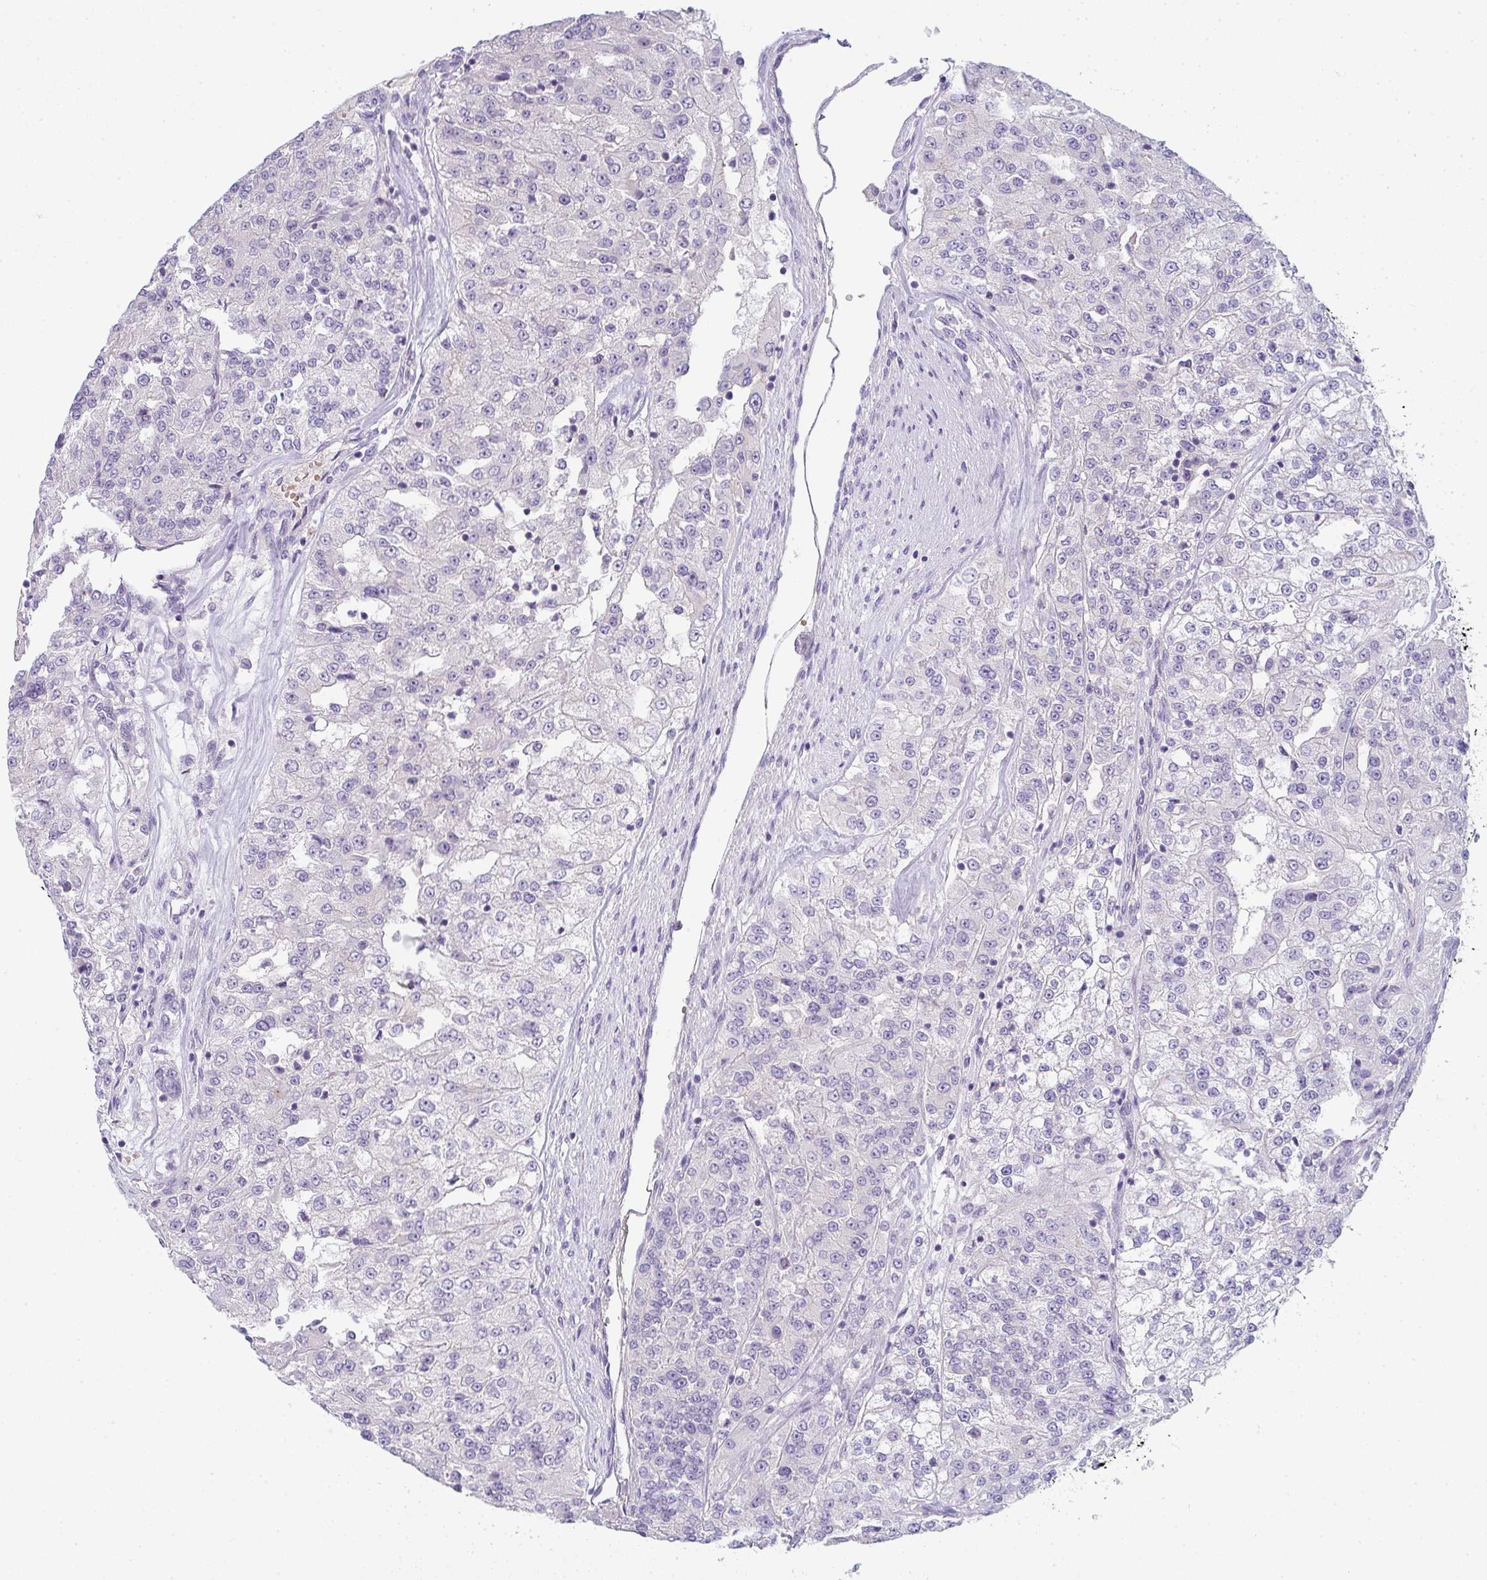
{"staining": {"intensity": "negative", "quantity": "none", "location": "none"}, "tissue": "renal cancer", "cell_type": "Tumor cells", "image_type": "cancer", "snomed": [{"axis": "morphology", "description": "Adenocarcinoma, NOS"}, {"axis": "topography", "description": "Kidney"}], "caption": "Immunohistochemistry (IHC) image of human renal adenocarcinoma stained for a protein (brown), which demonstrates no staining in tumor cells. The staining is performed using DAB brown chromogen with nuclei counter-stained in using hematoxylin.", "gene": "CACNA1S", "patient": {"sex": "female", "age": 63}}